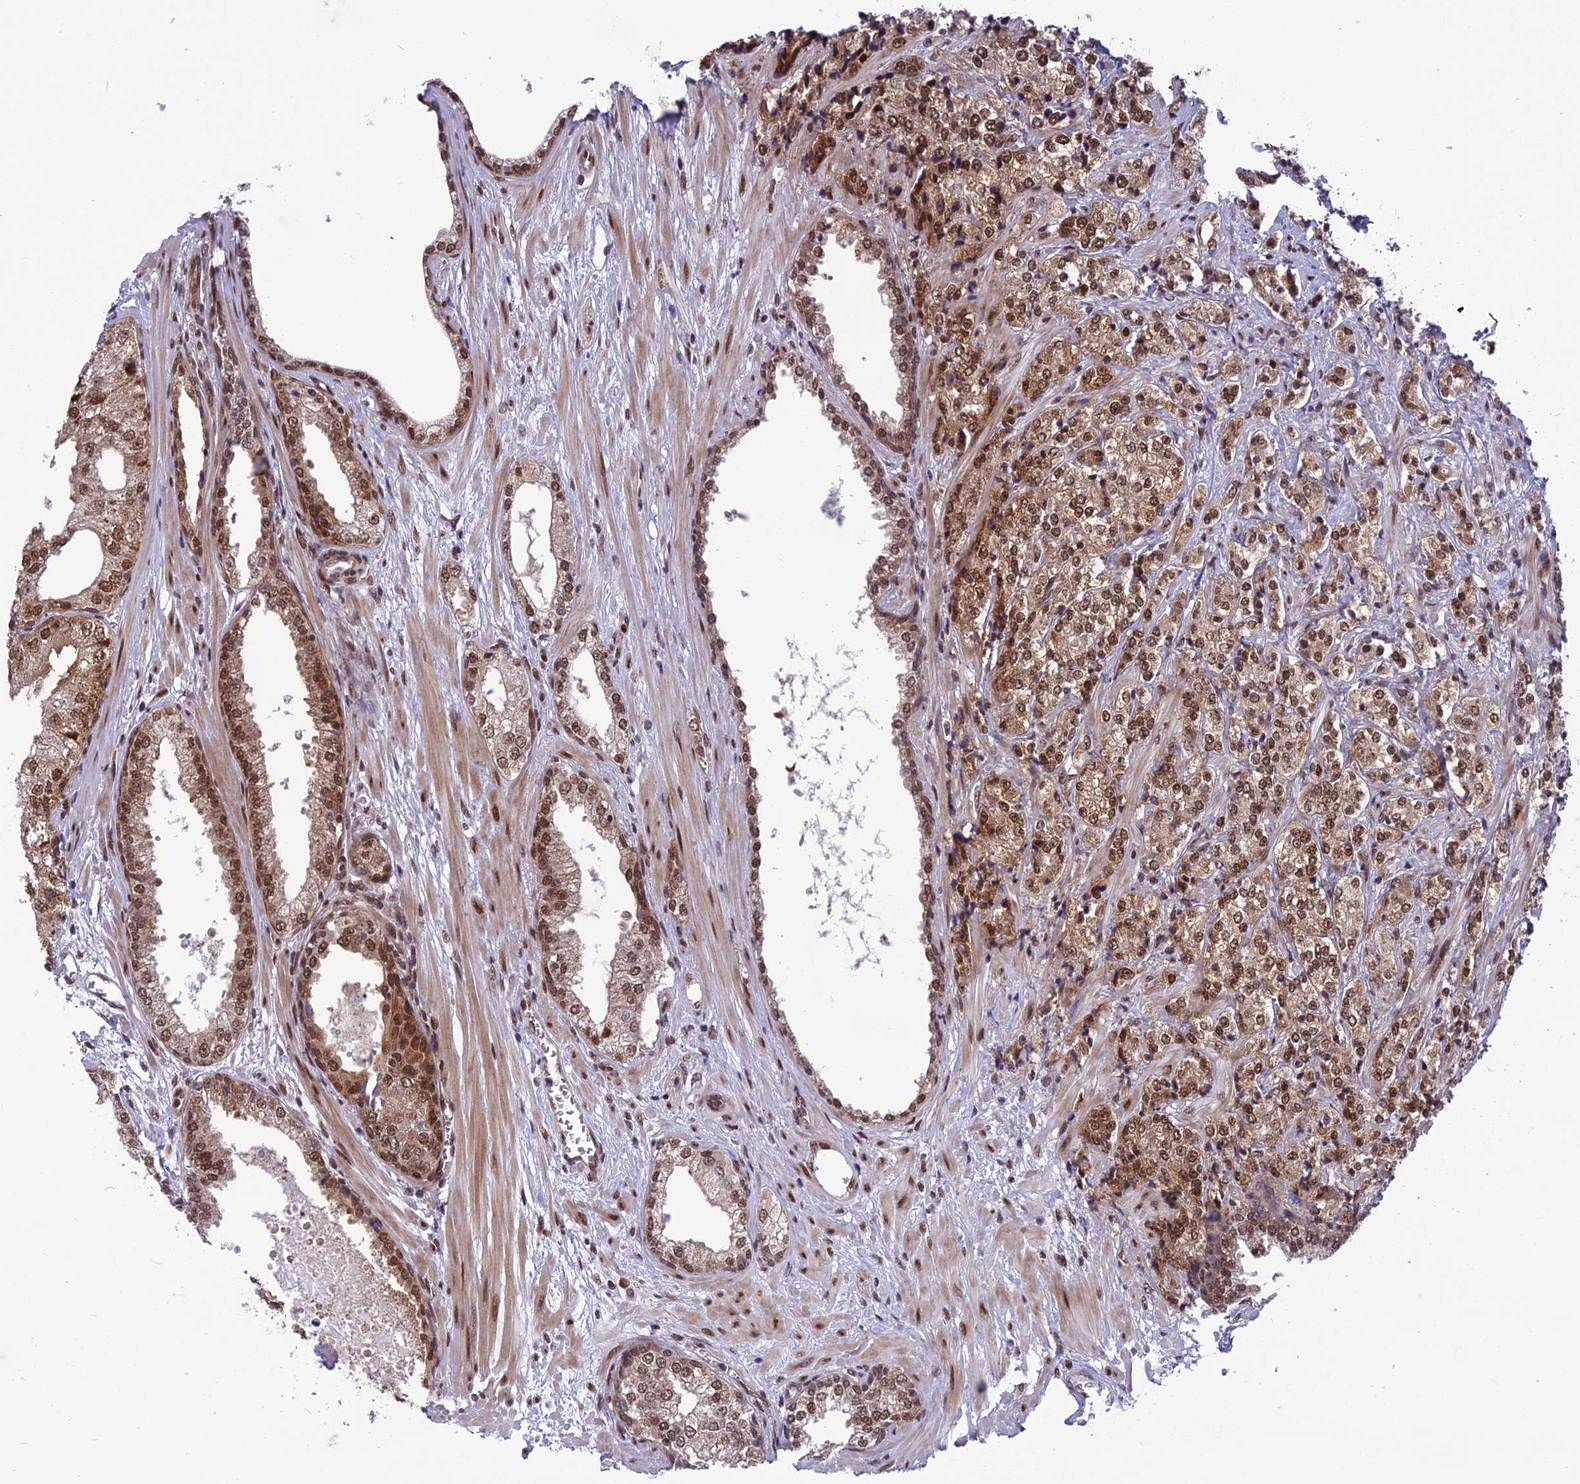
{"staining": {"intensity": "moderate", "quantity": ">75%", "location": "cytoplasmic/membranous,nuclear"}, "tissue": "prostate cancer", "cell_type": "Tumor cells", "image_type": "cancer", "snomed": [{"axis": "morphology", "description": "Adenocarcinoma, High grade"}, {"axis": "topography", "description": "Prostate"}], "caption": "Immunohistochemistry of prostate high-grade adenocarcinoma displays medium levels of moderate cytoplasmic/membranous and nuclear expression in approximately >75% of tumor cells.", "gene": "RTRAF", "patient": {"sex": "male", "age": 69}}